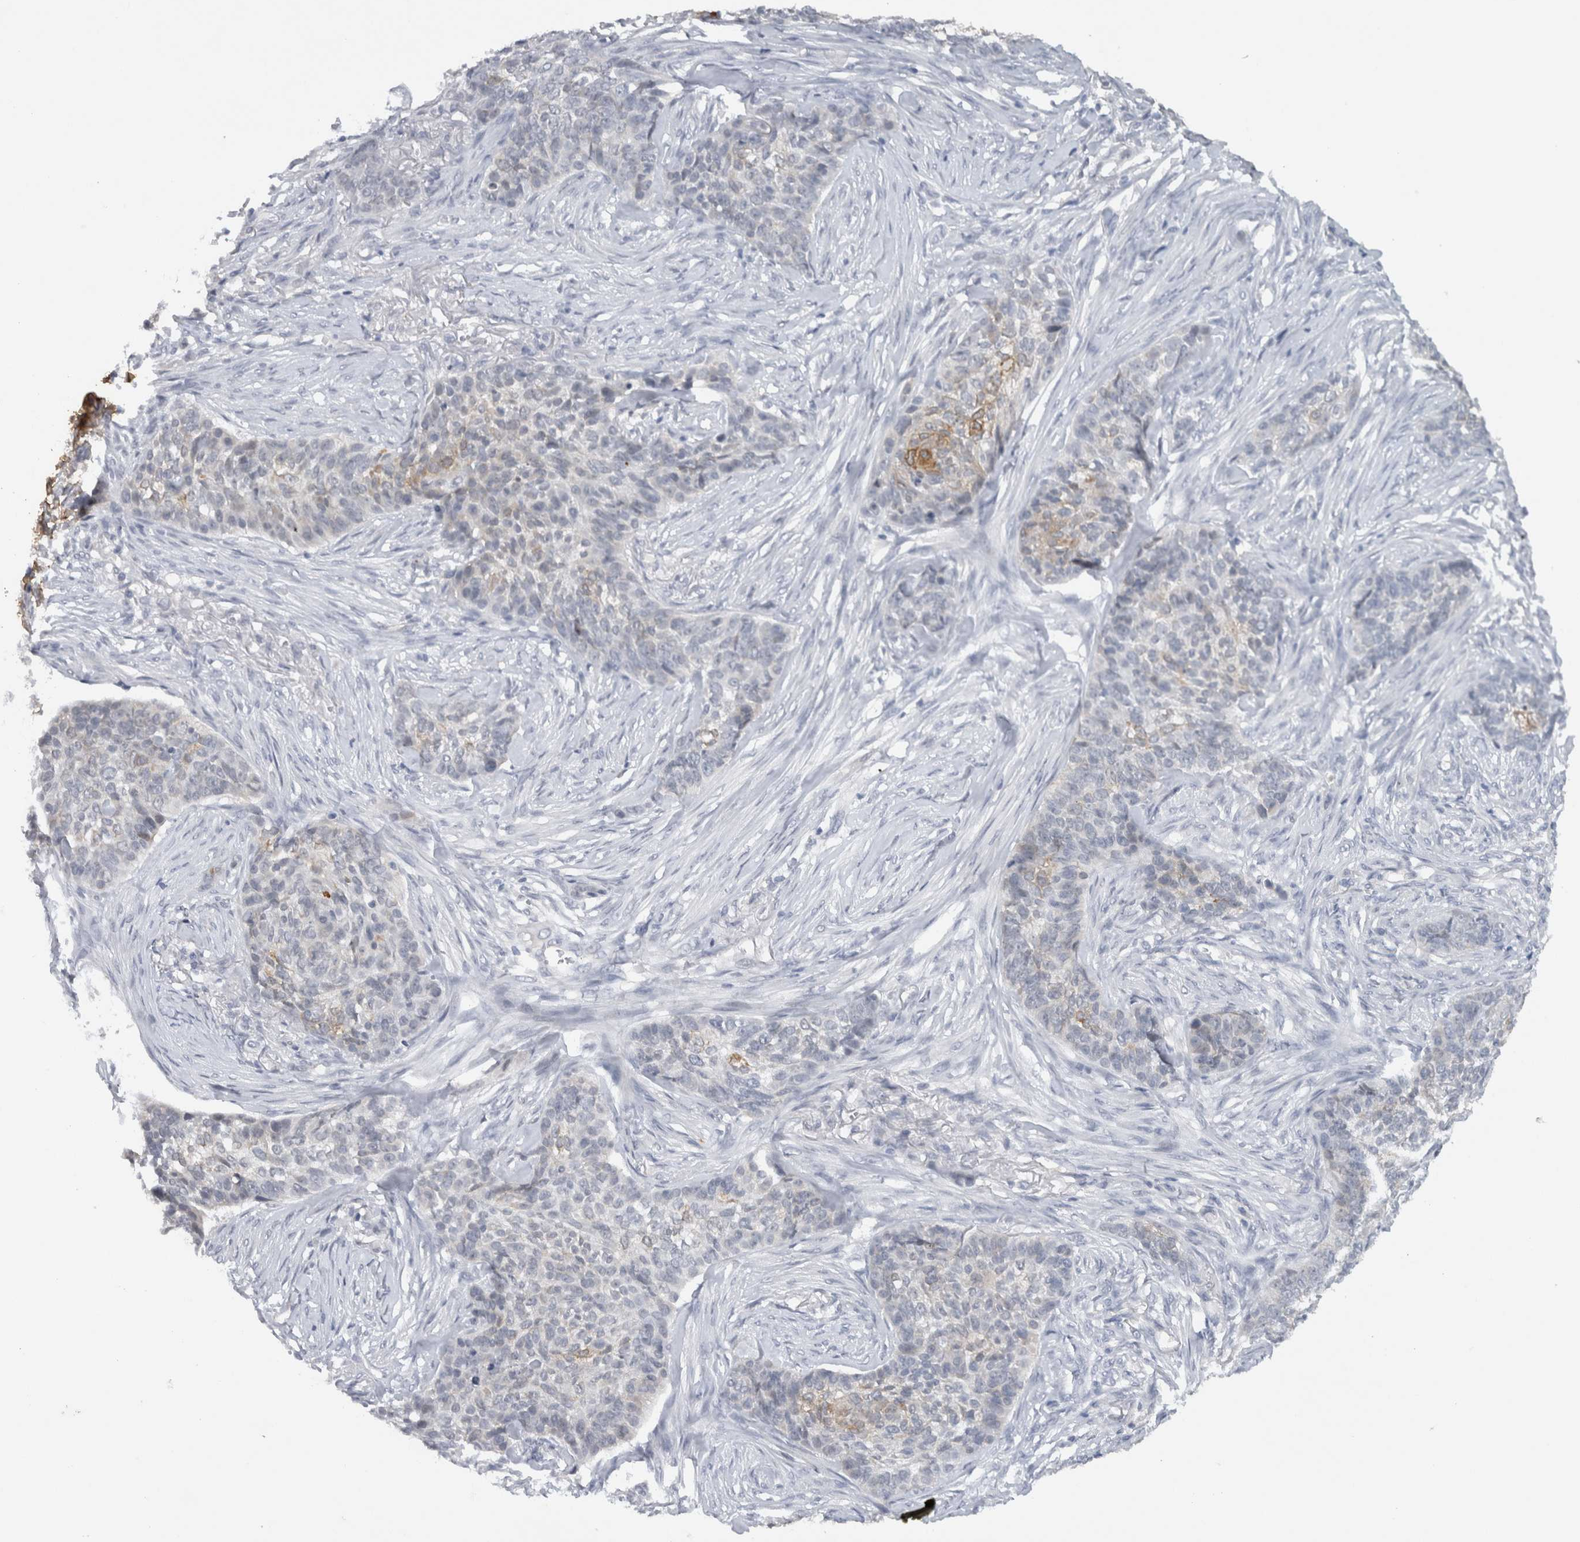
{"staining": {"intensity": "negative", "quantity": "none", "location": "none"}, "tissue": "skin cancer", "cell_type": "Tumor cells", "image_type": "cancer", "snomed": [{"axis": "morphology", "description": "Basal cell carcinoma"}, {"axis": "topography", "description": "Skin"}], "caption": "High magnification brightfield microscopy of skin cancer (basal cell carcinoma) stained with DAB (3,3'-diaminobenzidine) (brown) and counterstained with hematoxylin (blue): tumor cells show no significant staining.", "gene": "PRXL2A", "patient": {"sex": "male", "age": 85}}